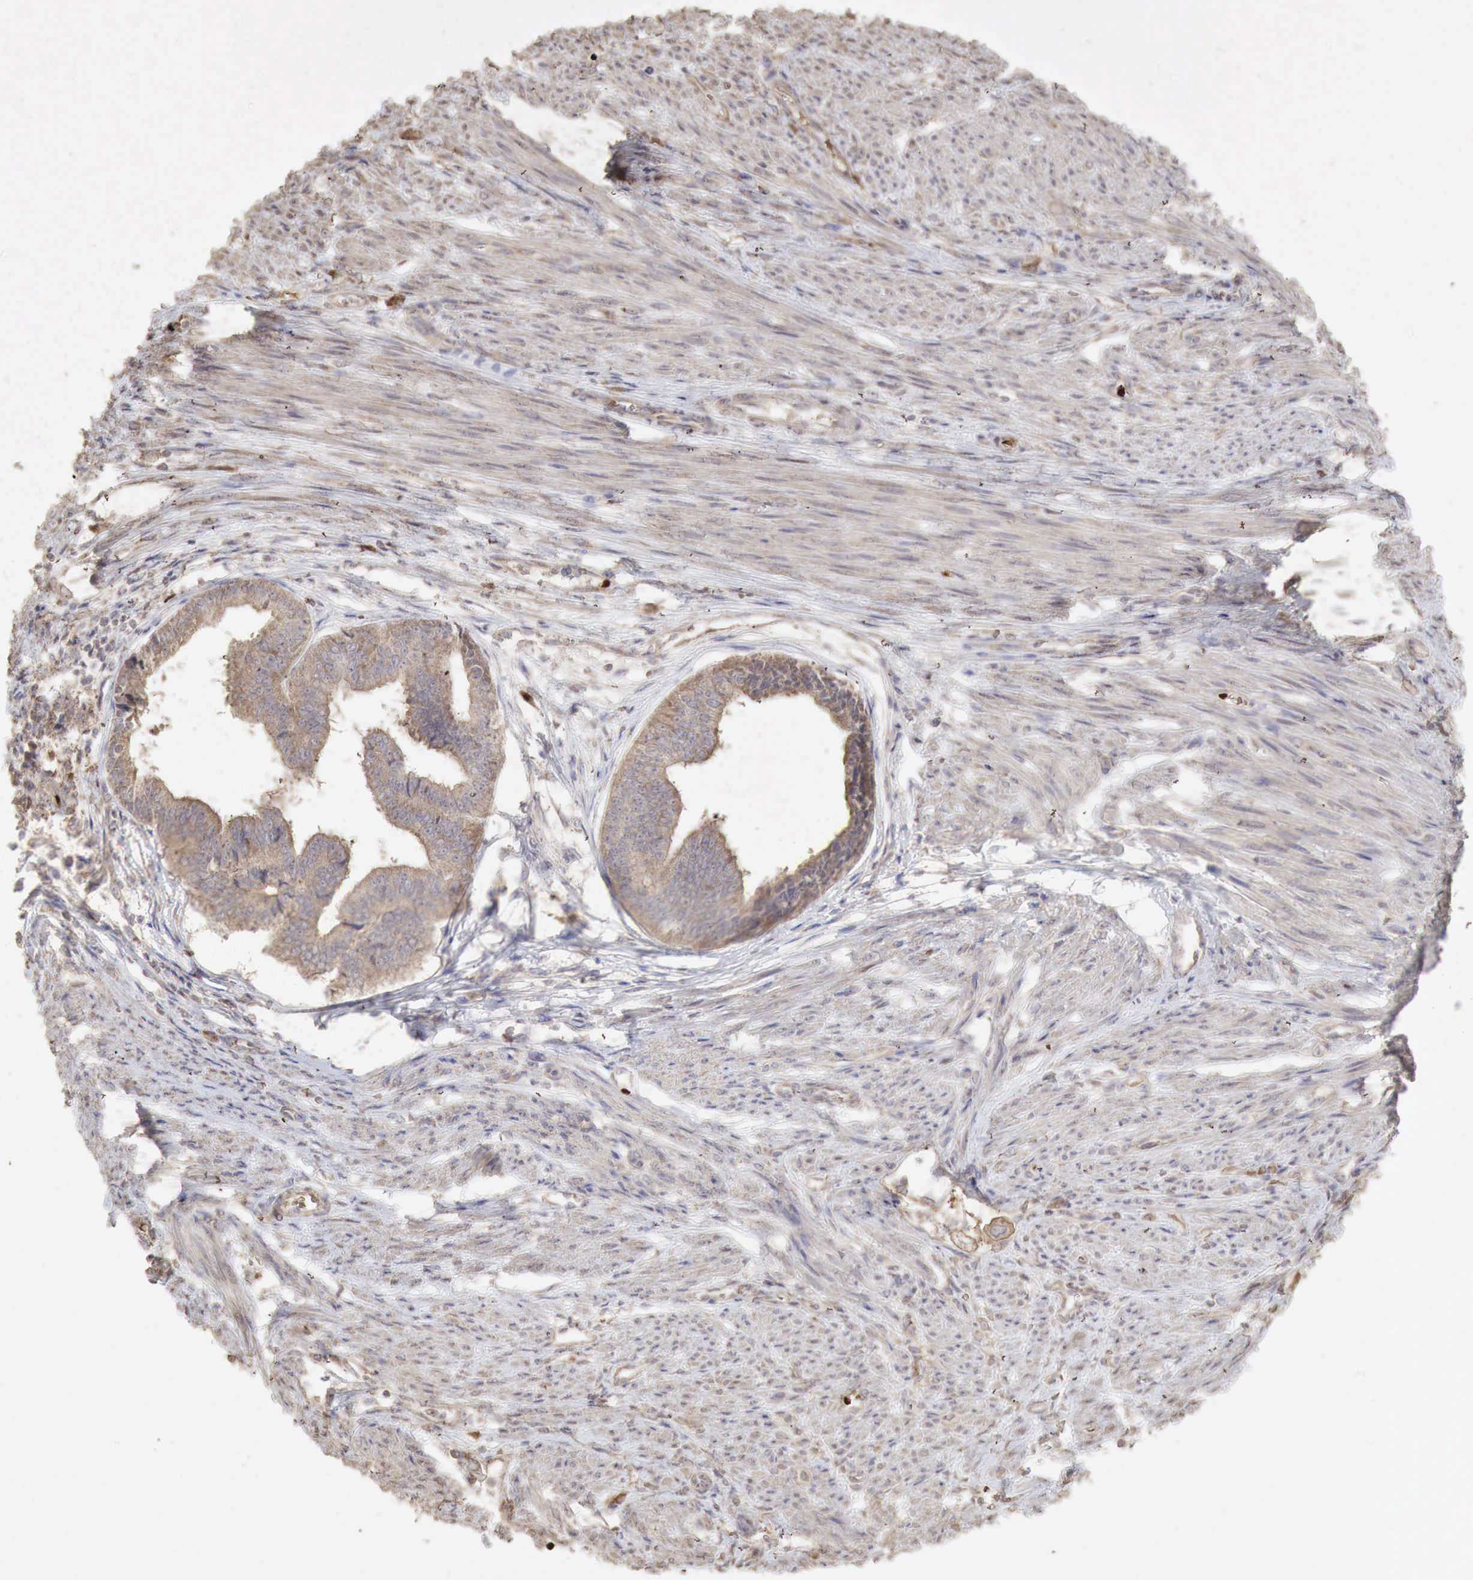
{"staining": {"intensity": "weak", "quantity": ">75%", "location": "cytoplasmic/membranous"}, "tissue": "endometrial cancer", "cell_type": "Tumor cells", "image_type": "cancer", "snomed": [{"axis": "morphology", "description": "Adenocarcinoma, NOS"}, {"axis": "topography", "description": "Endometrium"}], "caption": "Endometrial cancer (adenocarcinoma) stained with IHC demonstrates weak cytoplasmic/membranous staining in approximately >75% of tumor cells. The protein is shown in brown color, while the nuclei are stained blue.", "gene": "PABPC5", "patient": {"sex": "female", "age": 75}}